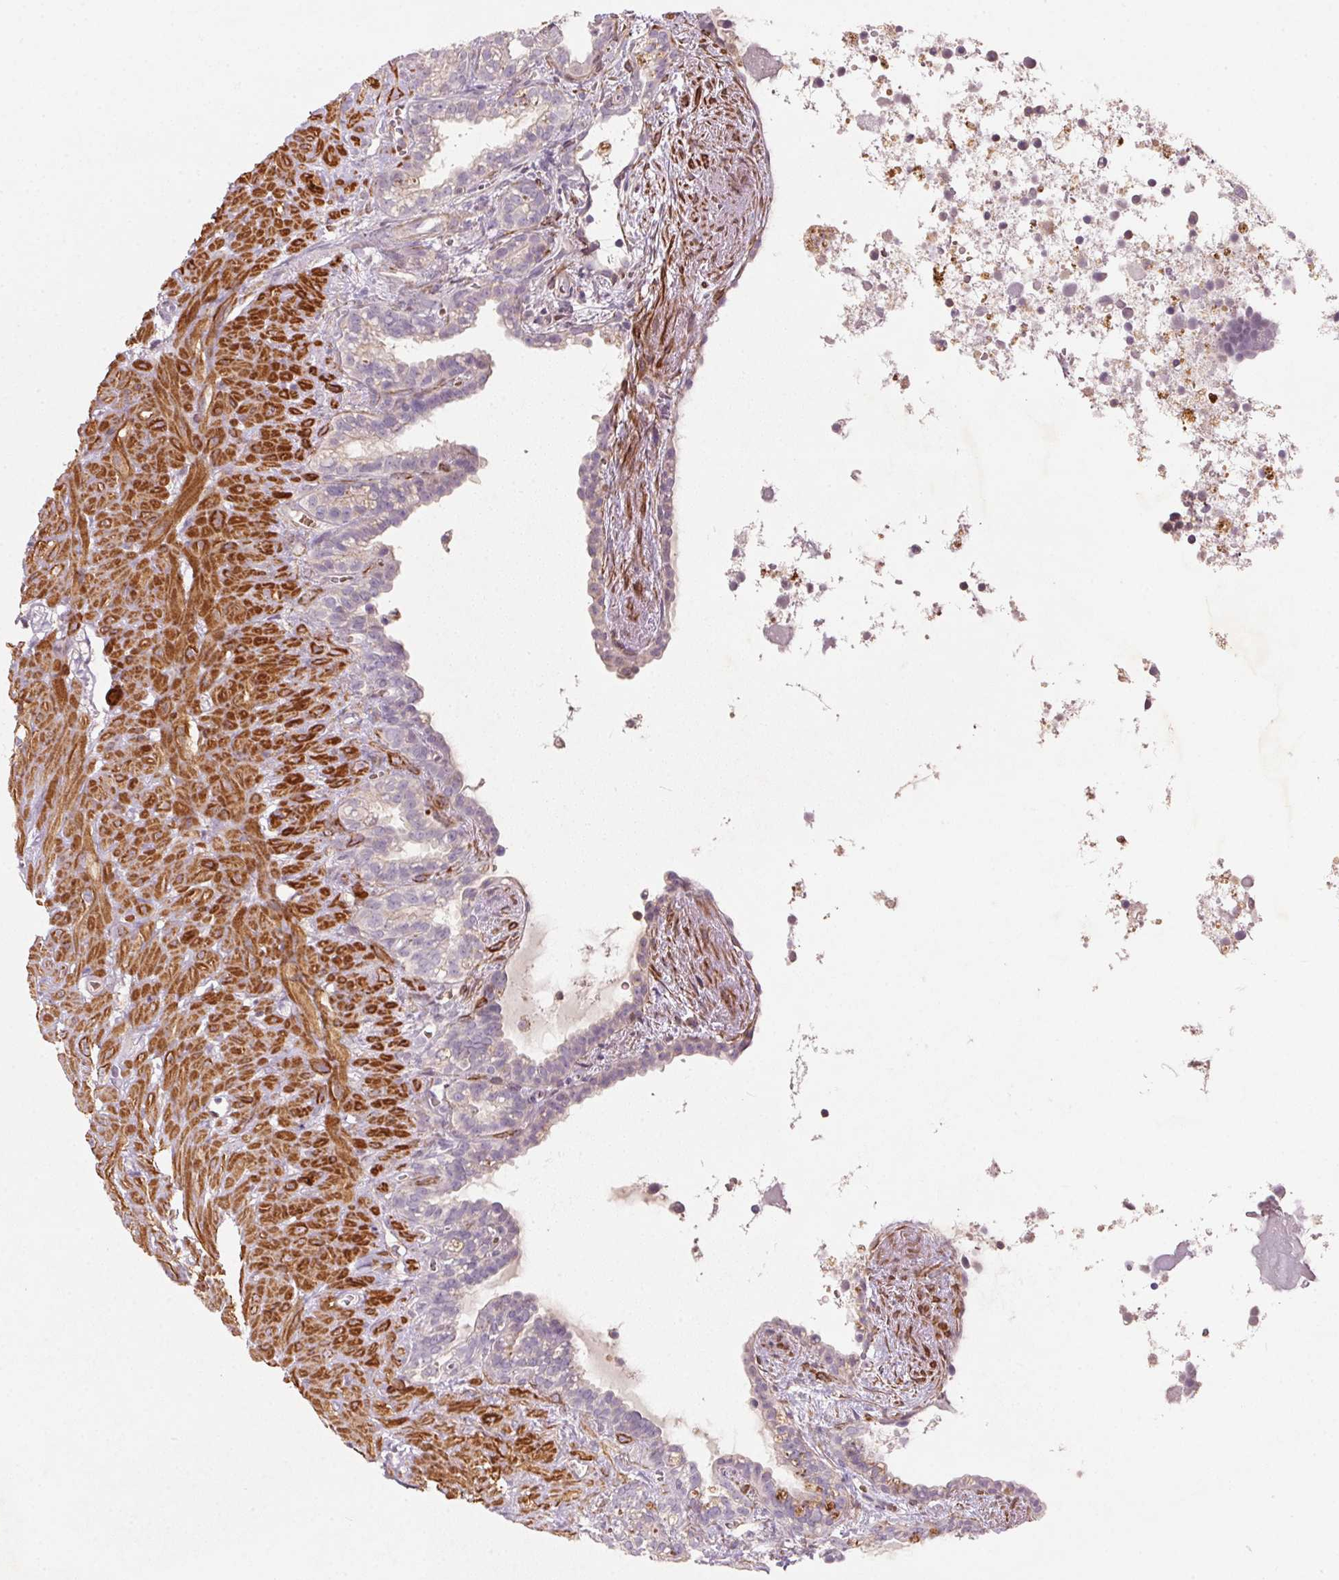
{"staining": {"intensity": "negative", "quantity": "none", "location": "none"}, "tissue": "seminal vesicle", "cell_type": "Glandular cells", "image_type": "normal", "snomed": [{"axis": "morphology", "description": "Normal tissue, NOS"}, {"axis": "topography", "description": "Seminal veicle"}], "caption": "Immunohistochemistry (IHC) micrograph of benign human seminal vesicle stained for a protein (brown), which shows no staining in glandular cells. (Stains: DAB (3,3'-diaminobenzidine) IHC with hematoxylin counter stain, Microscopy: brightfield microscopy at high magnification).", "gene": "KCNK15", "patient": {"sex": "male", "age": 76}}